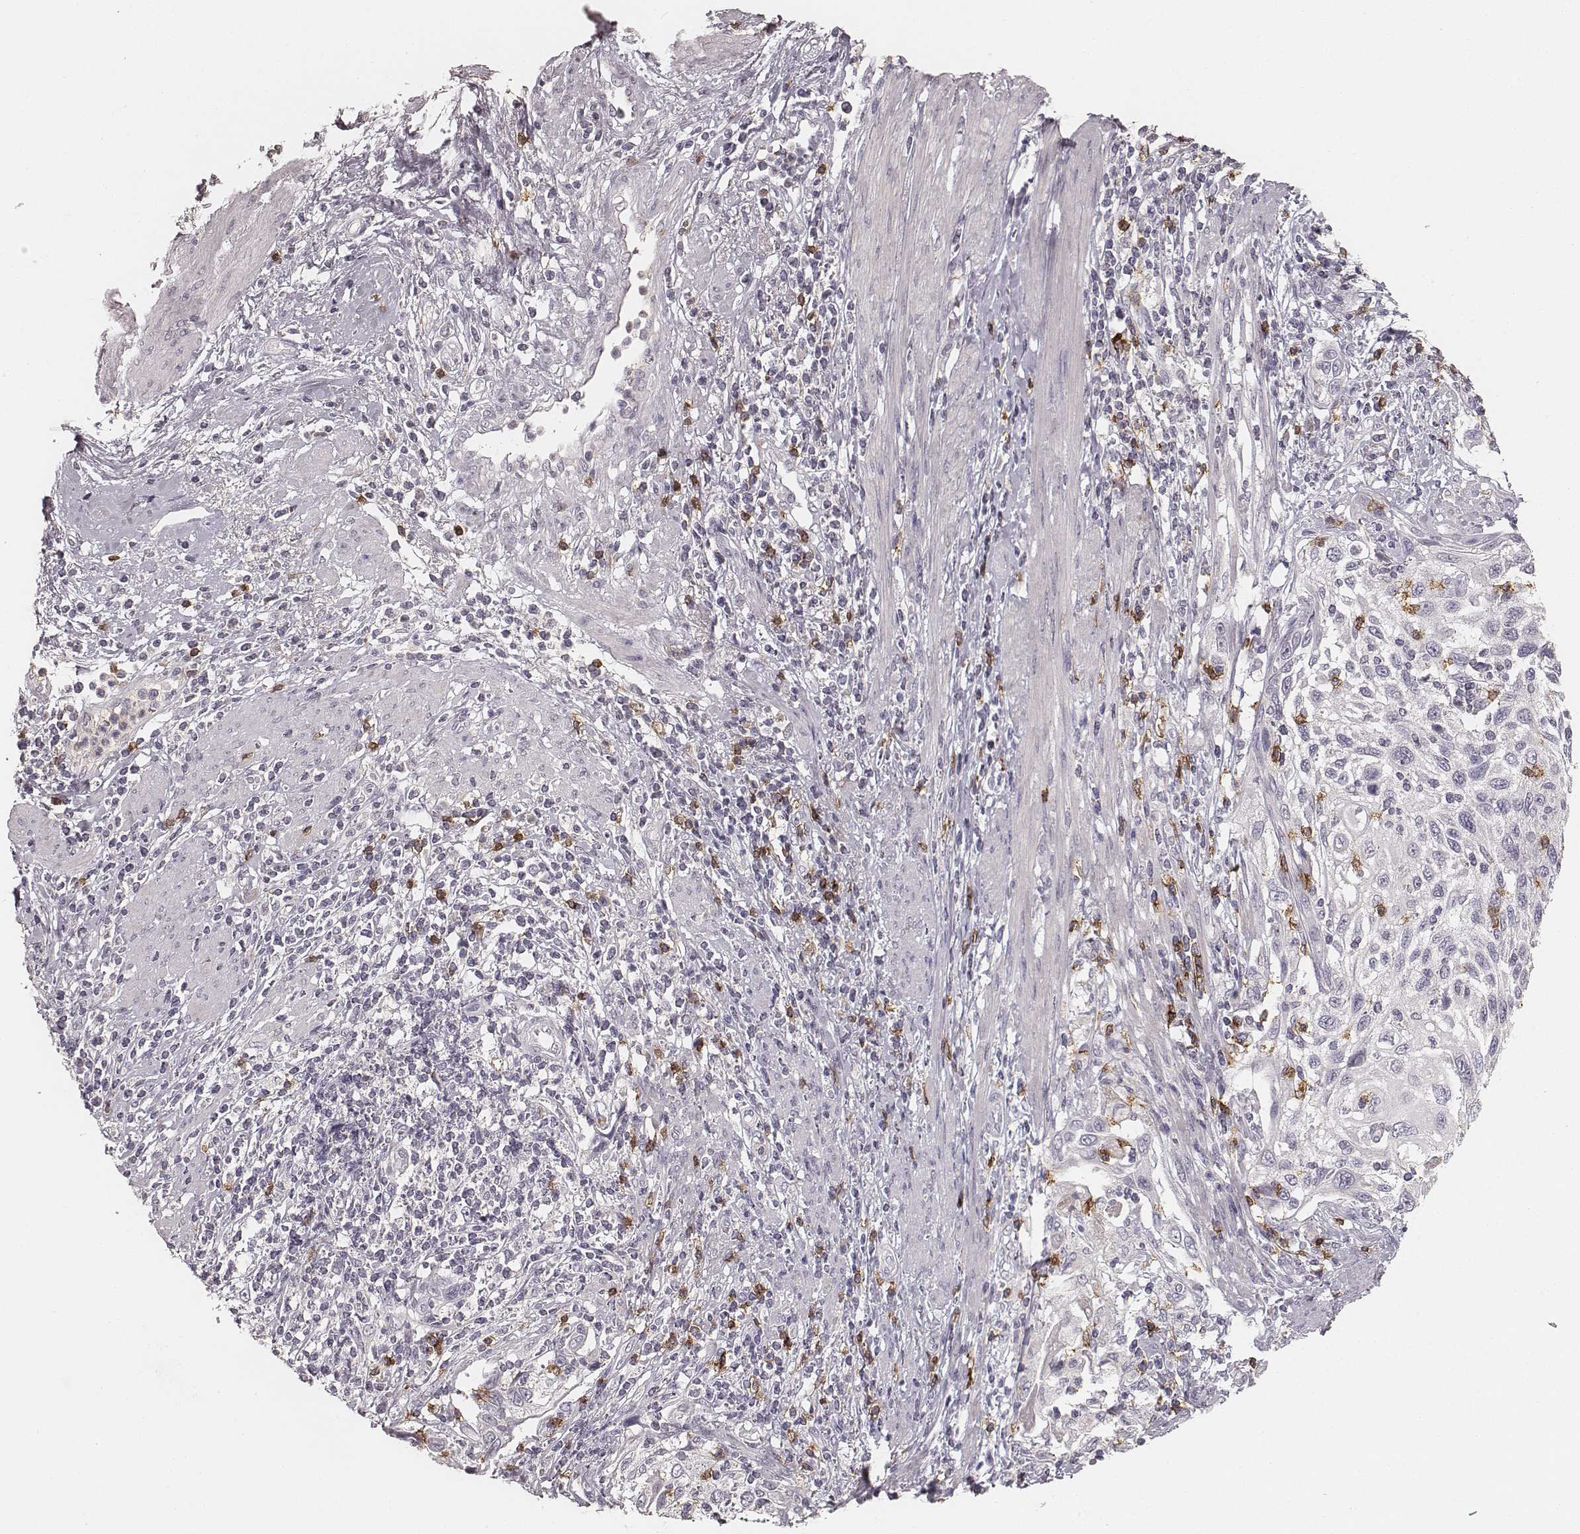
{"staining": {"intensity": "negative", "quantity": "none", "location": "none"}, "tissue": "cervical cancer", "cell_type": "Tumor cells", "image_type": "cancer", "snomed": [{"axis": "morphology", "description": "Squamous cell carcinoma, NOS"}, {"axis": "topography", "description": "Cervix"}], "caption": "The histopathology image exhibits no significant positivity in tumor cells of cervical squamous cell carcinoma. (Brightfield microscopy of DAB immunohistochemistry at high magnification).", "gene": "CD8A", "patient": {"sex": "female", "age": 70}}